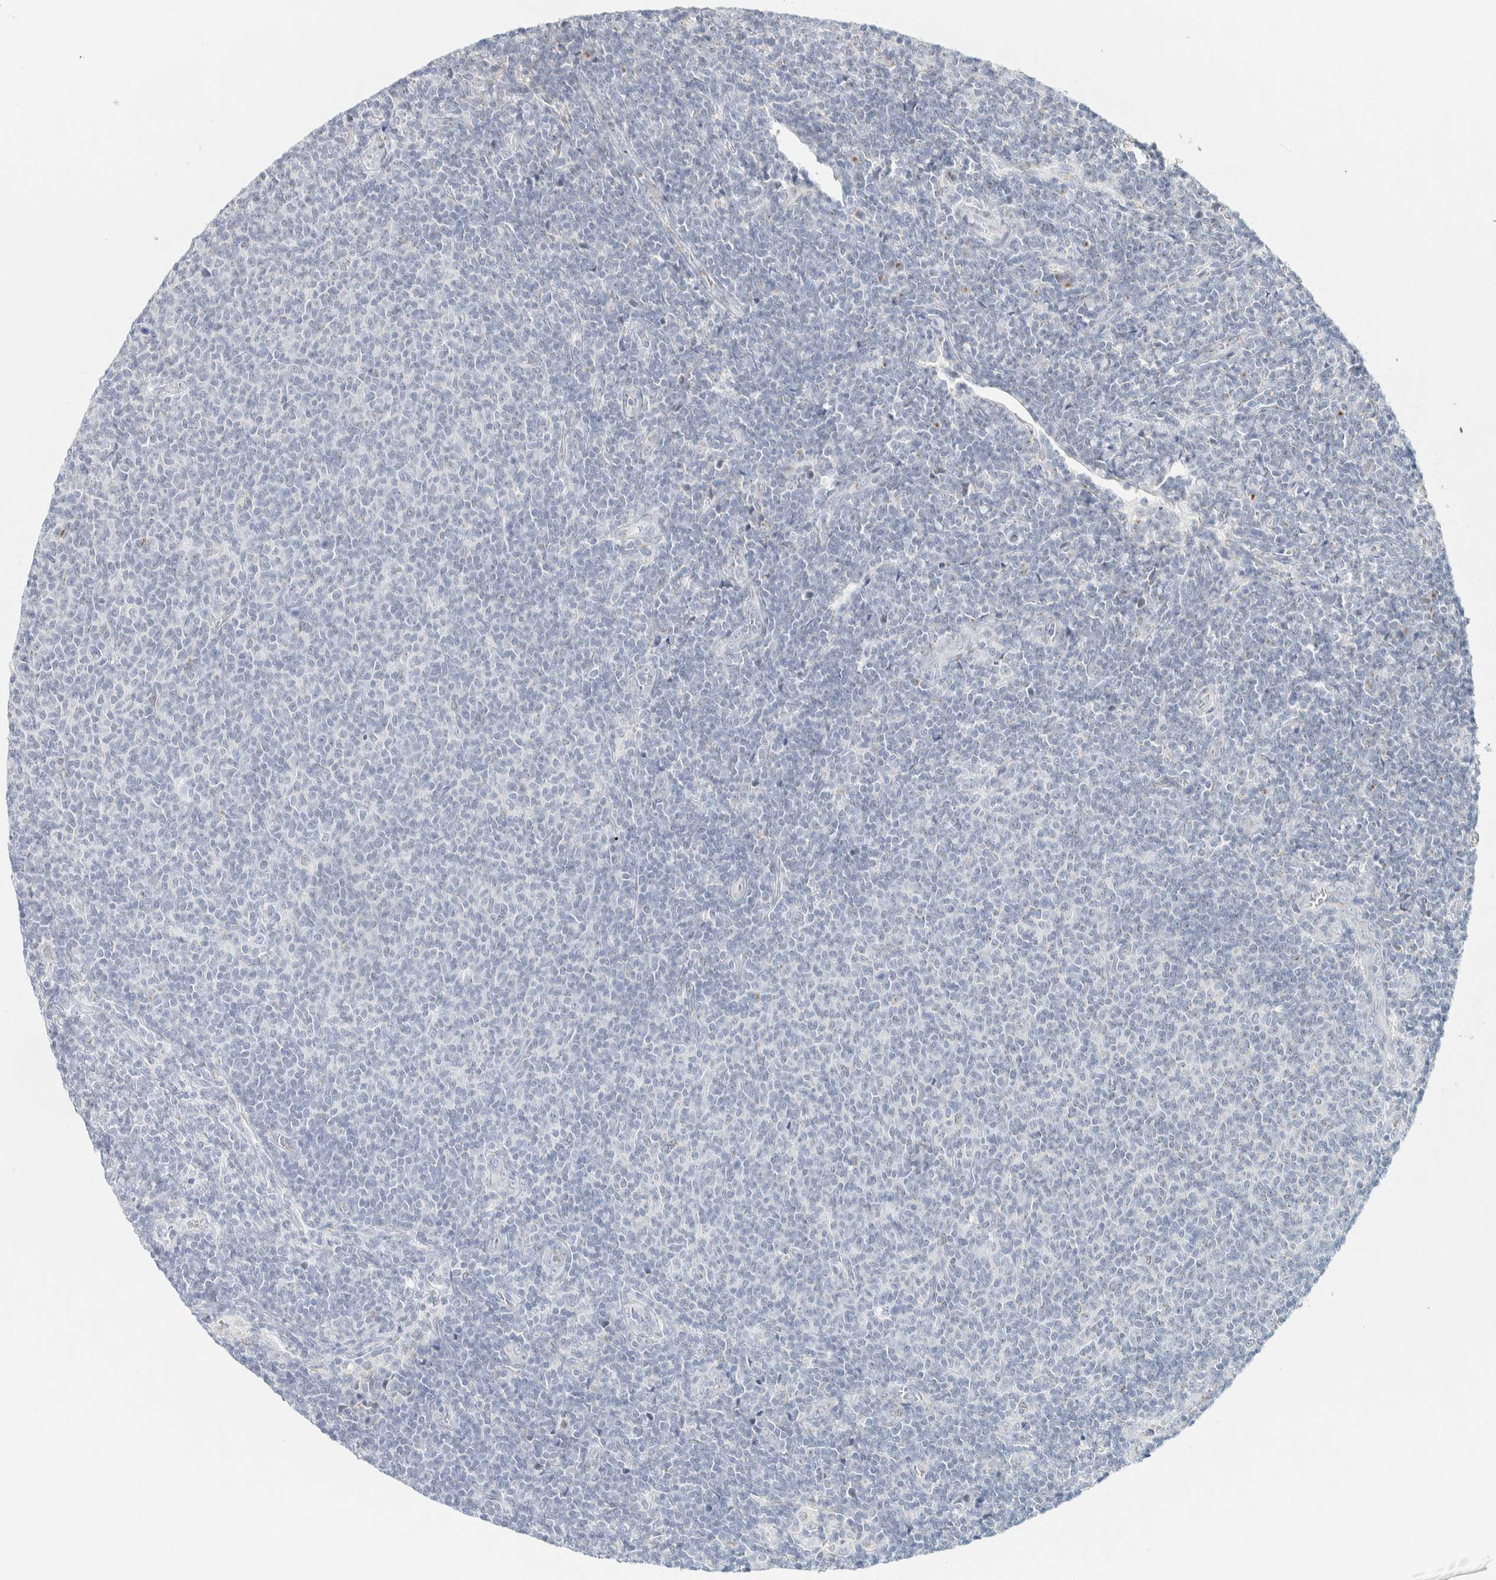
{"staining": {"intensity": "negative", "quantity": "none", "location": "none"}, "tissue": "lymphoma", "cell_type": "Tumor cells", "image_type": "cancer", "snomed": [{"axis": "morphology", "description": "Malignant lymphoma, non-Hodgkin's type, Low grade"}, {"axis": "topography", "description": "Lymph node"}], "caption": "Immunohistochemical staining of lymphoma exhibits no significant expression in tumor cells. Nuclei are stained in blue.", "gene": "SPNS3", "patient": {"sex": "male", "age": 66}}